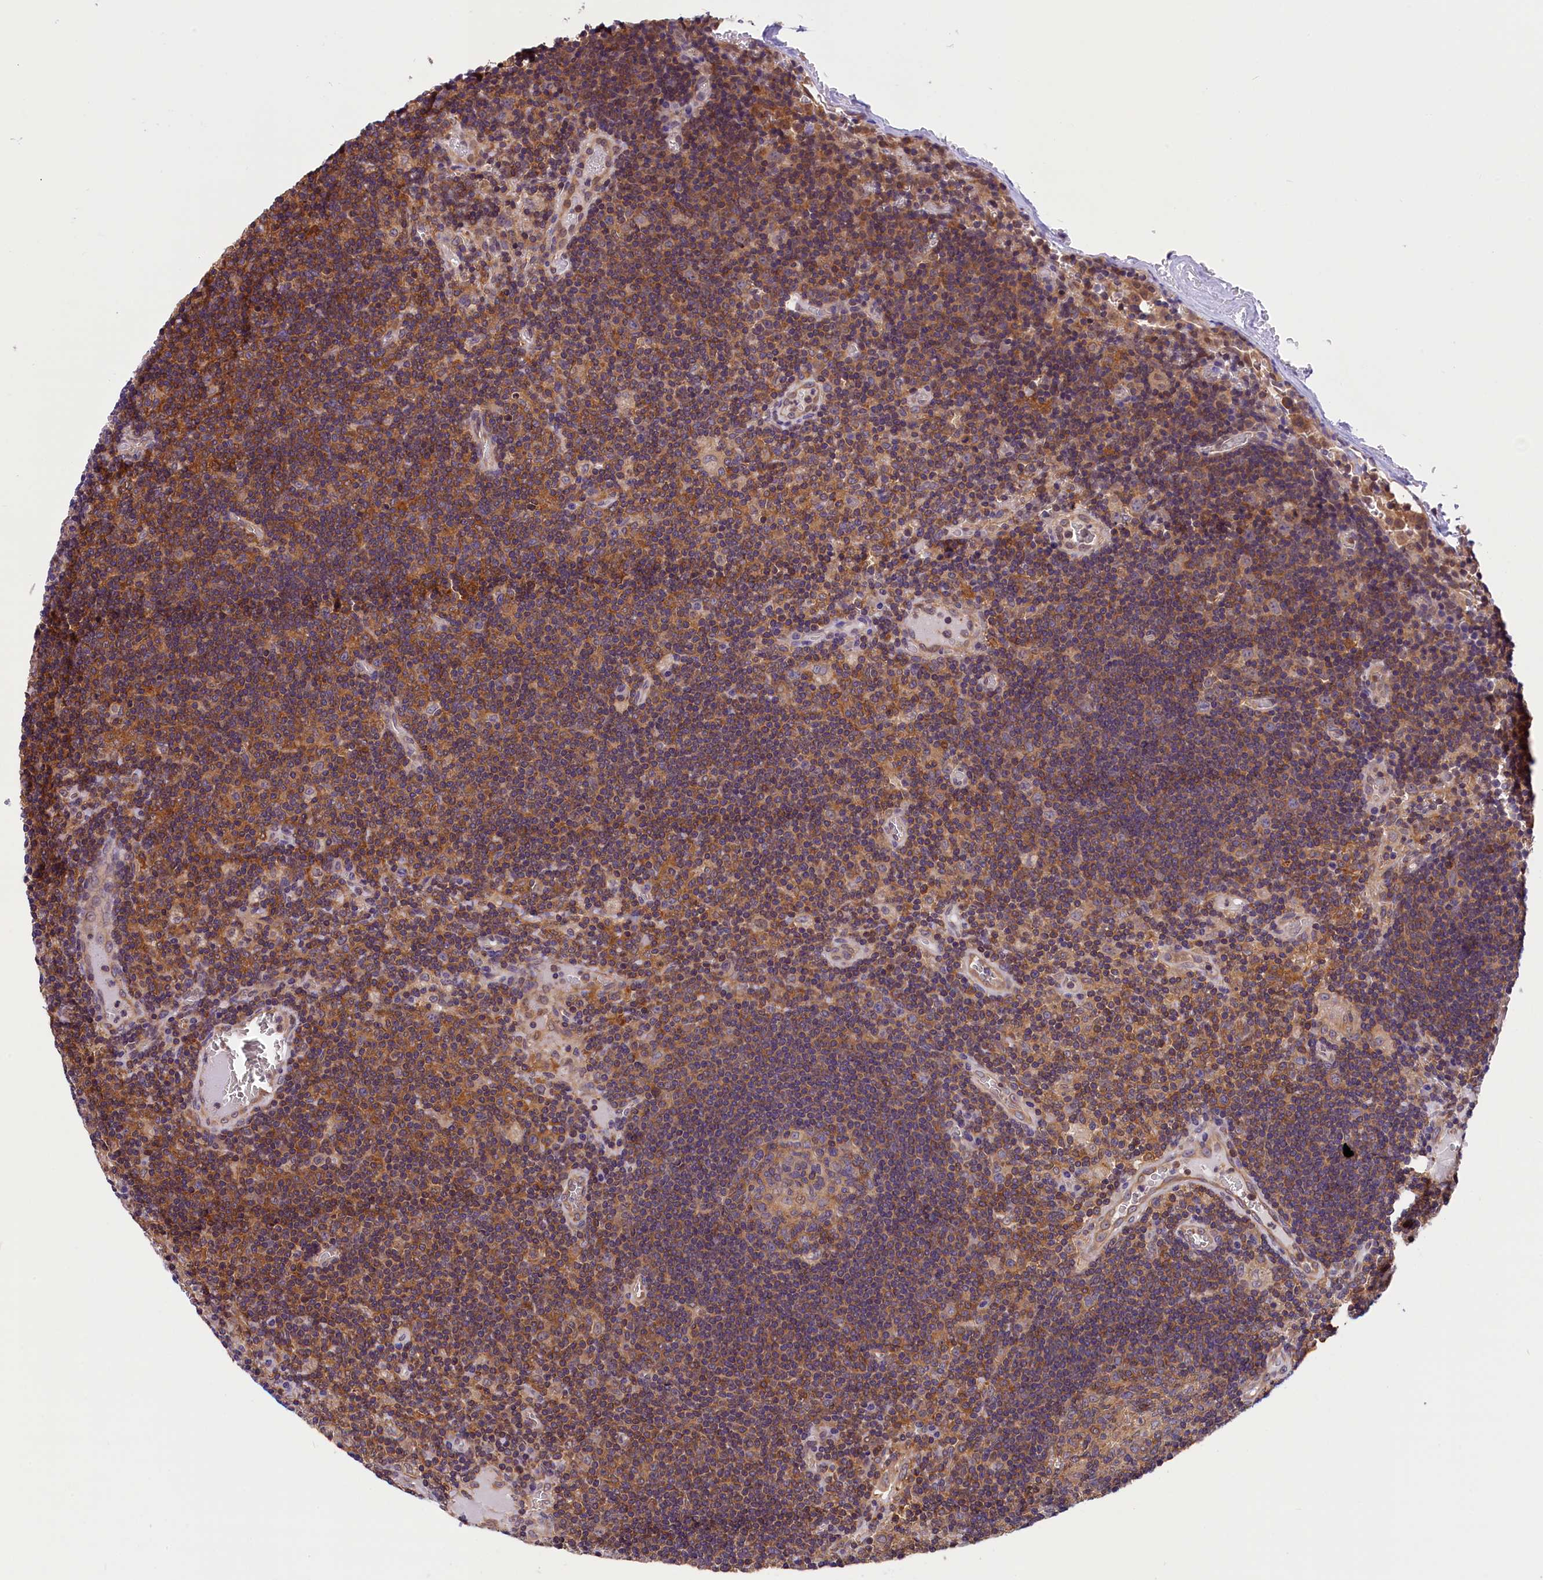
{"staining": {"intensity": "weak", "quantity": ">75%", "location": "cytoplasmic/membranous"}, "tissue": "lymph node", "cell_type": "Germinal center cells", "image_type": "normal", "snomed": [{"axis": "morphology", "description": "Normal tissue, NOS"}, {"axis": "topography", "description": "Lymph node"}], "caption": "Lymph node stained with immunohistochemistry (IHC) reveals weak cytoplasmic/membranous staining in about >75% of germinal center cells. Nuclei are stained in blue.", "gene": "TBCB", "patient": {"sex": "female", "age": 73}}